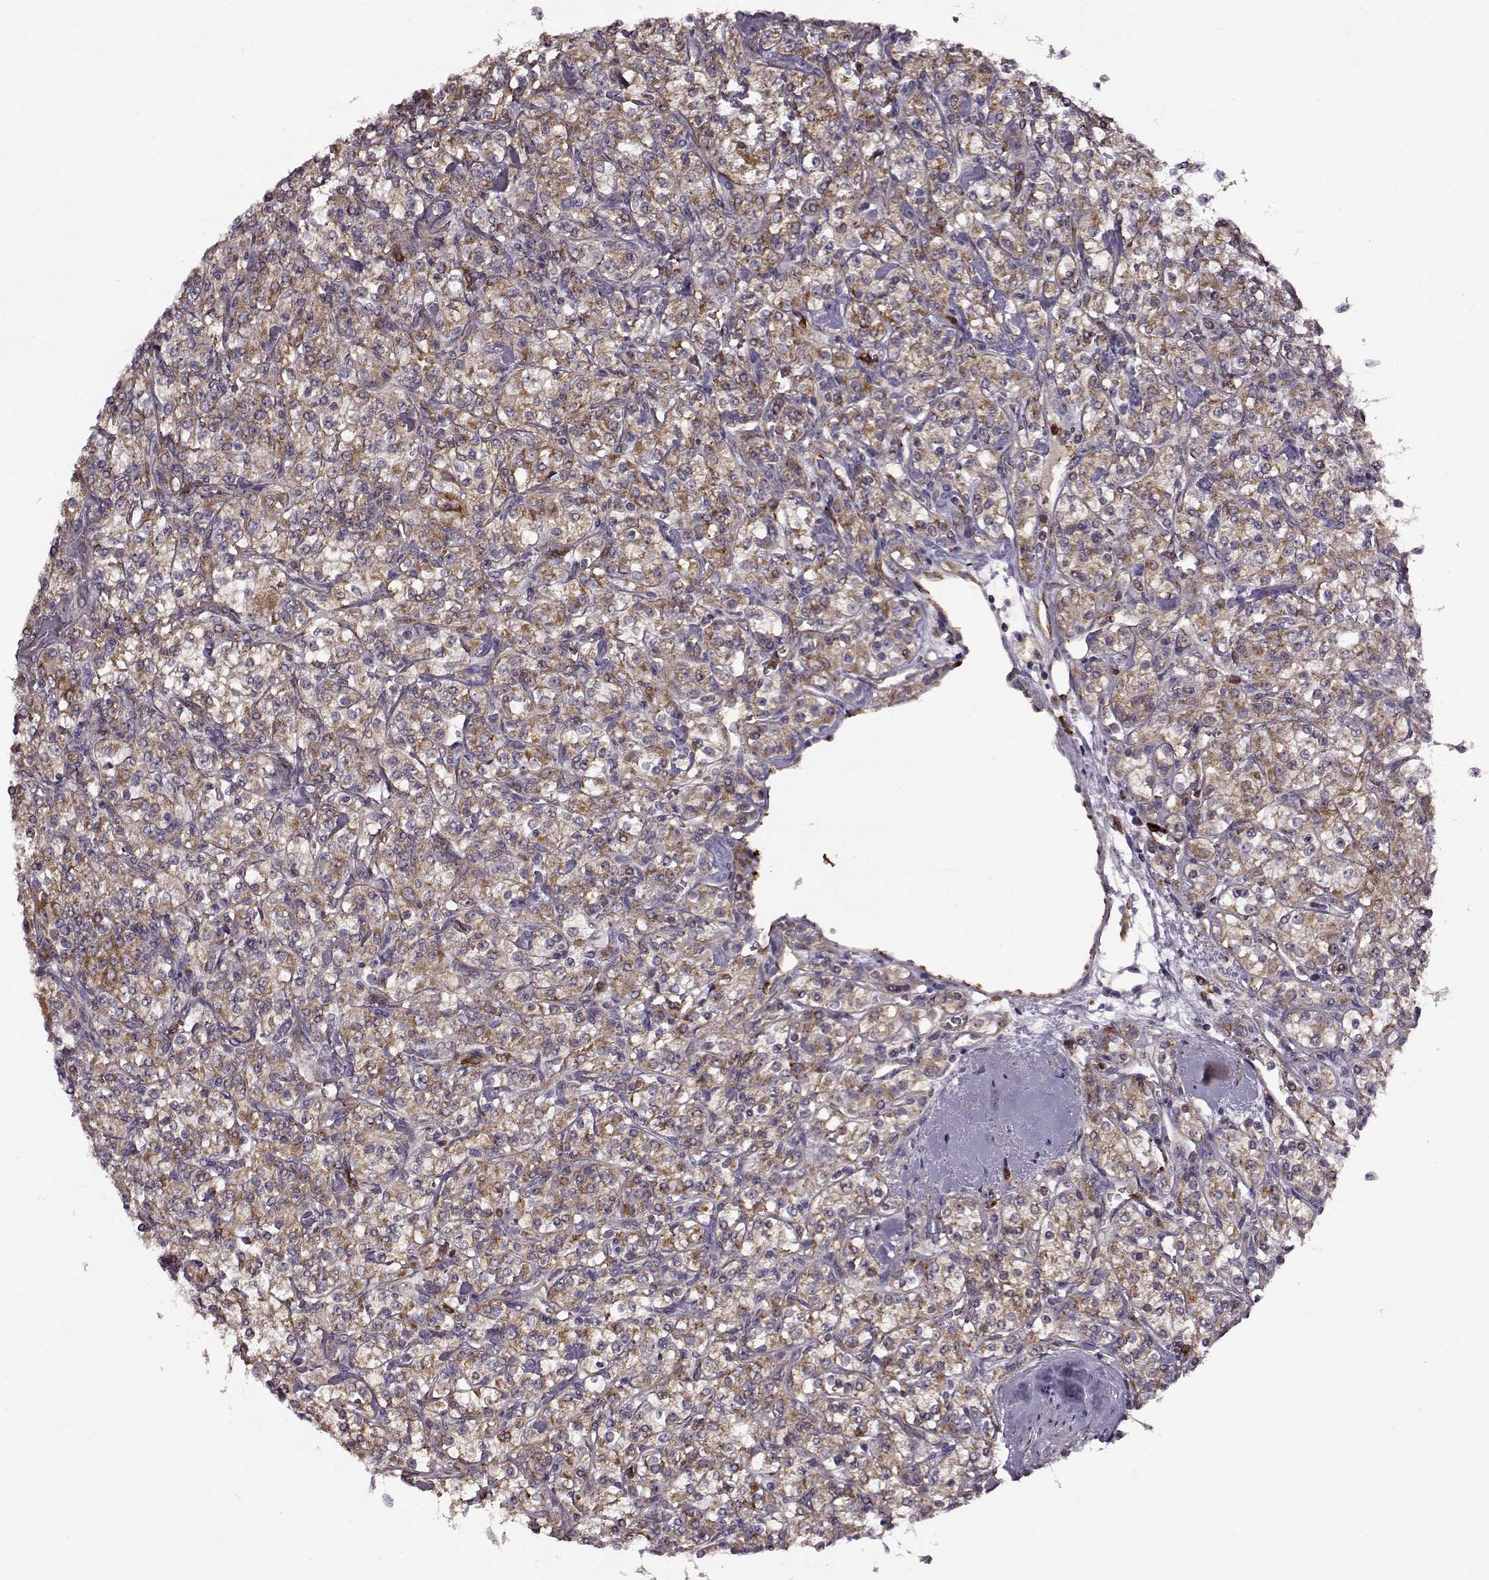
{"staining": {"intensity": "moderate", "quantity": ">75%", "location": "cytoplasmic/membranous"}, "tissue": "renal cancer", "cell_type": "Tumor cells", "image_type": "cancer", "snomed": [{"axis": "morphology", "description": "Adenocarcinoma, NOS"}, {"axis": "topography", "description": "Kidney"}], "caption": "Protein staining by IHC reveals moderate cytoplasmic/membranous staining in about >75% of tumor cells in renal cancer.", "gene": "MTSS1", "patient": {"sex": "male", "age": 77}}